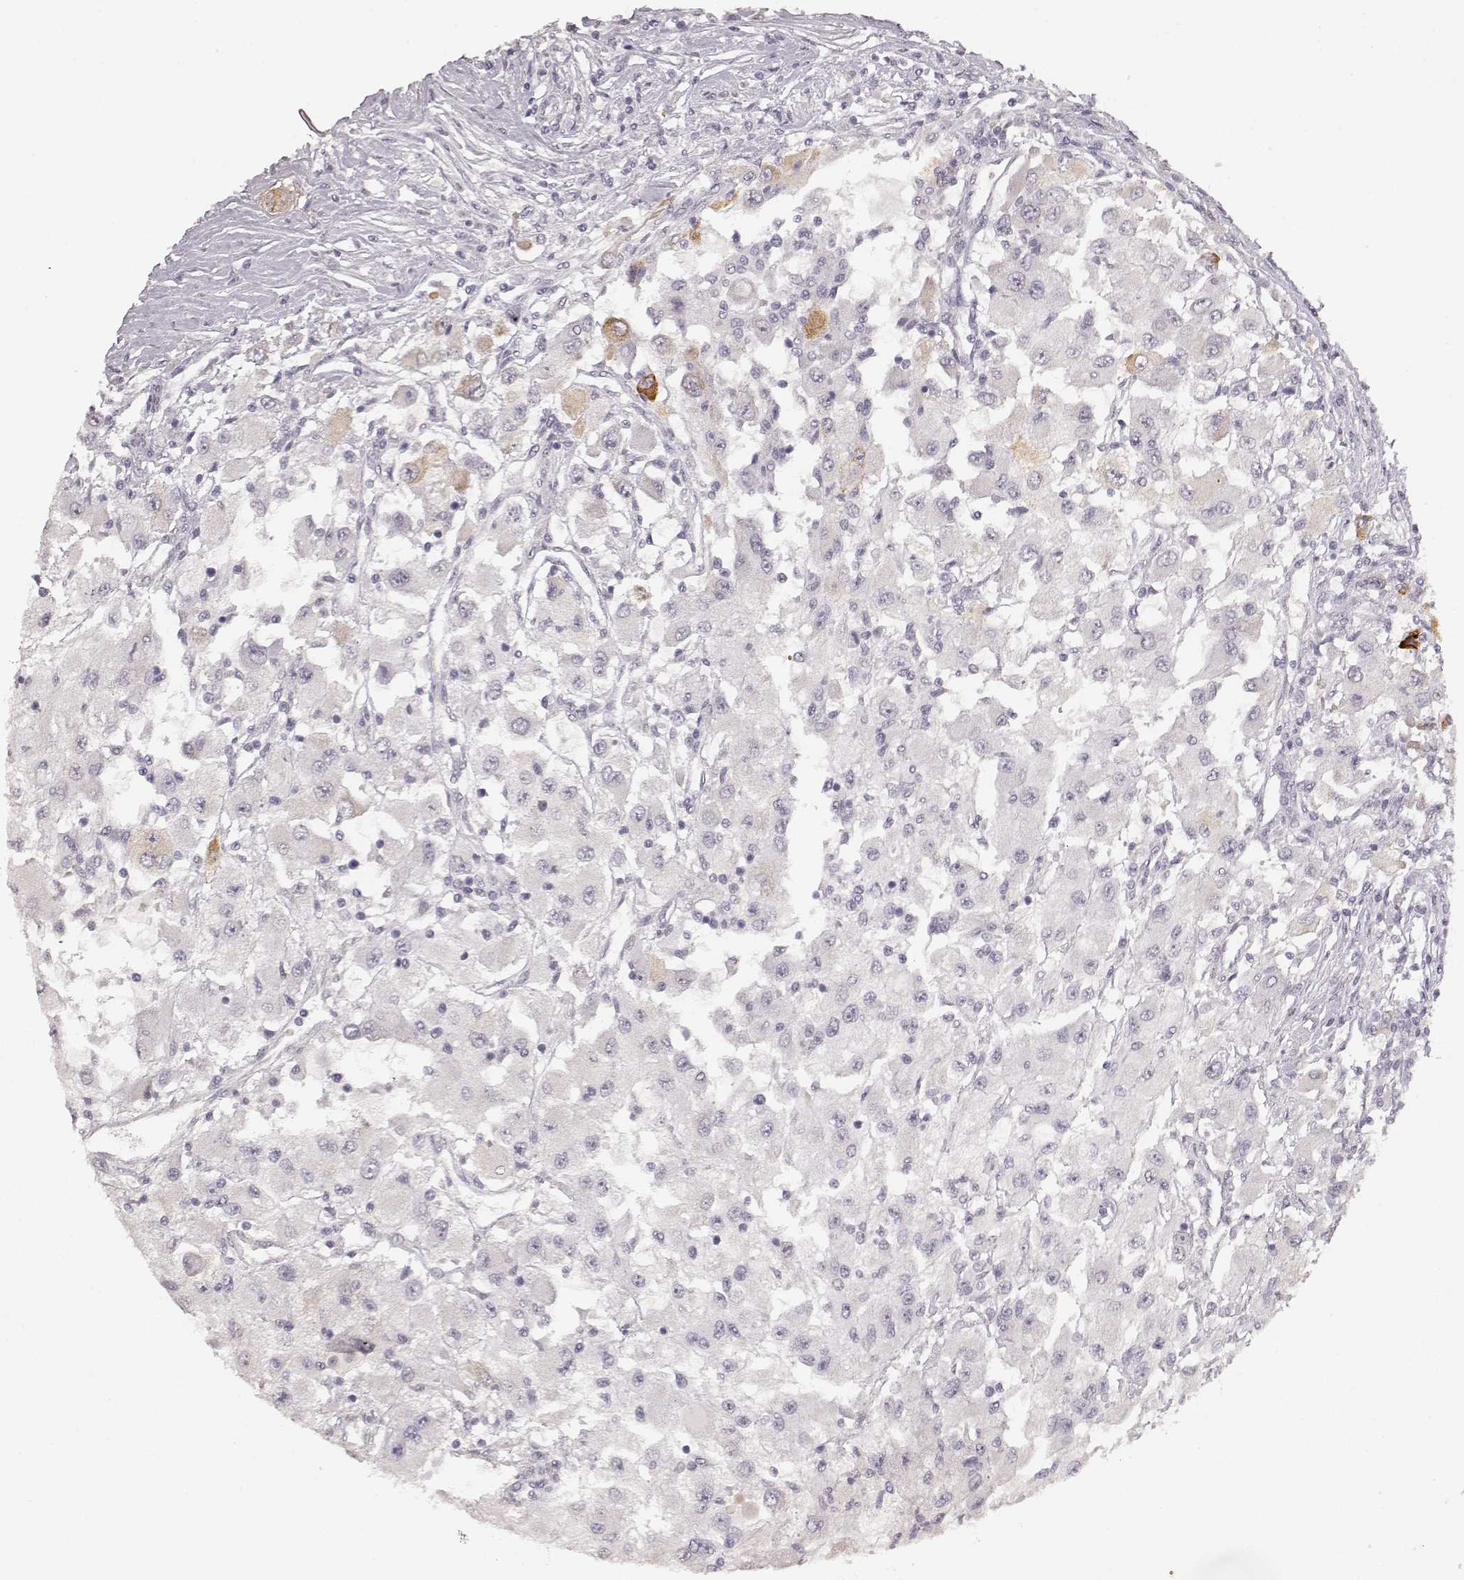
{"staining": {"intensity": "negative", "quantity": "none", "location": "none"}, "tissue": "renal cancer", "cell_type": "Tumor cells", "image_type": "cancer", "snomed": [{"axis": "morphology", "description": "Adenocarcinoma, NOS"}, {"axis": "topography", "description": "Kidney"}], "caption": "DAB immunohistochemical staining of human renal adenocarcinoma exhibits no significant positivity in tumor cells.", "gene": "LAMC2", "patient": {"sex": "female", "age": 67}}